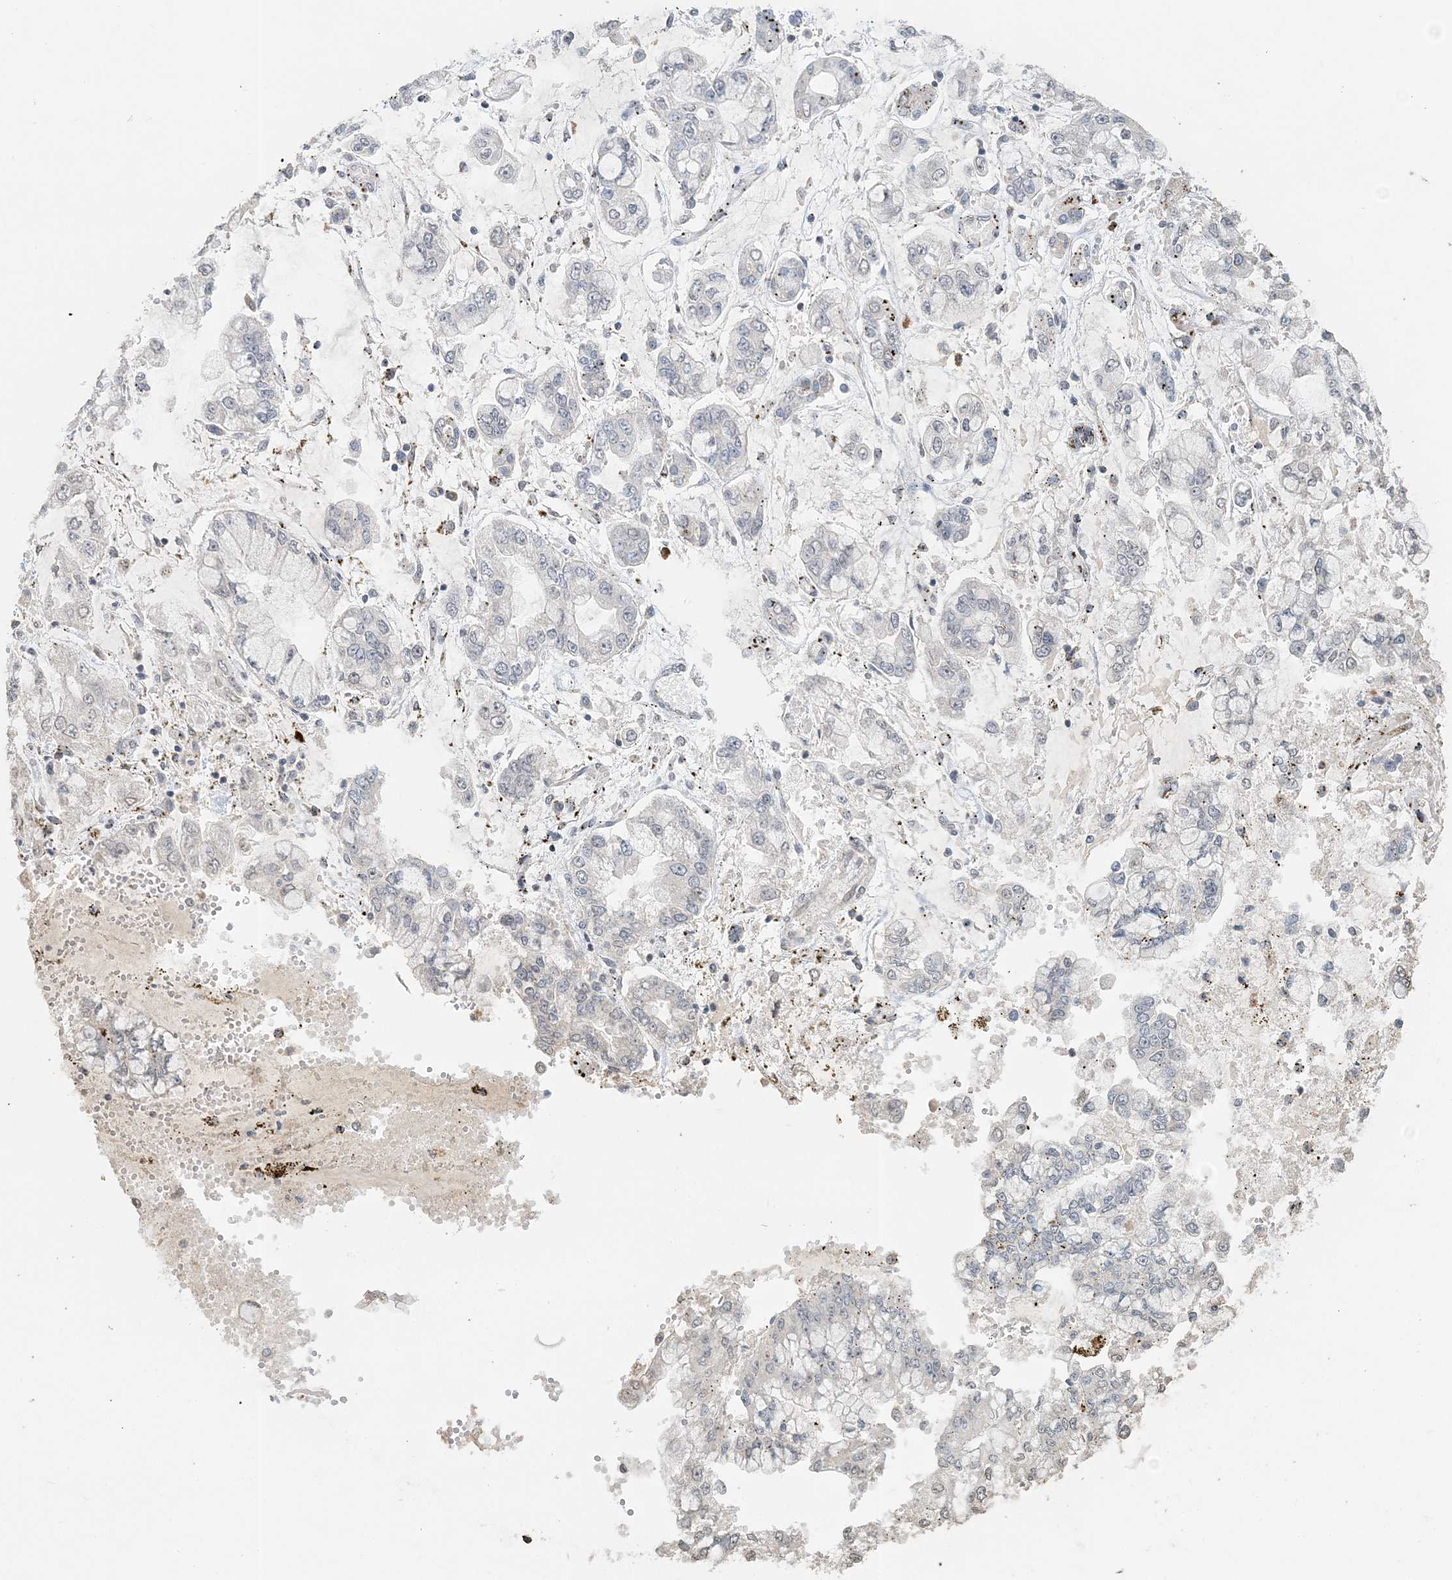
{"staining": {"intensity": "negative", "quantity": "none", "location": "none"}, "tissue": "stomach cancer", "cell_type": "Tumor cells", "image_type": "cancer", "snomed": [{"axis": "morphology", "description": "Normal tissue, NOS"}, {"axis": "morphology", "description": "Adenocarcinoma, NOS"}, {"axis": "topography", "description": "Stomach, upper"}, {"axis": "topography", "description": "Stomach"}], "caption": "DAB (3,3'-diaminobenzidine) immunohistochemical staining of human adenocarcinoma (stomach) demonstrates no significant expression in tumor cells. The staining was performed using DAB to visualize the protein expression in brown, while the nuclei were stained in blue with hematoxylin (Magnification: 20x).", "gene": "FAM110A", "patient": {"sex": "male", "age": 76}}